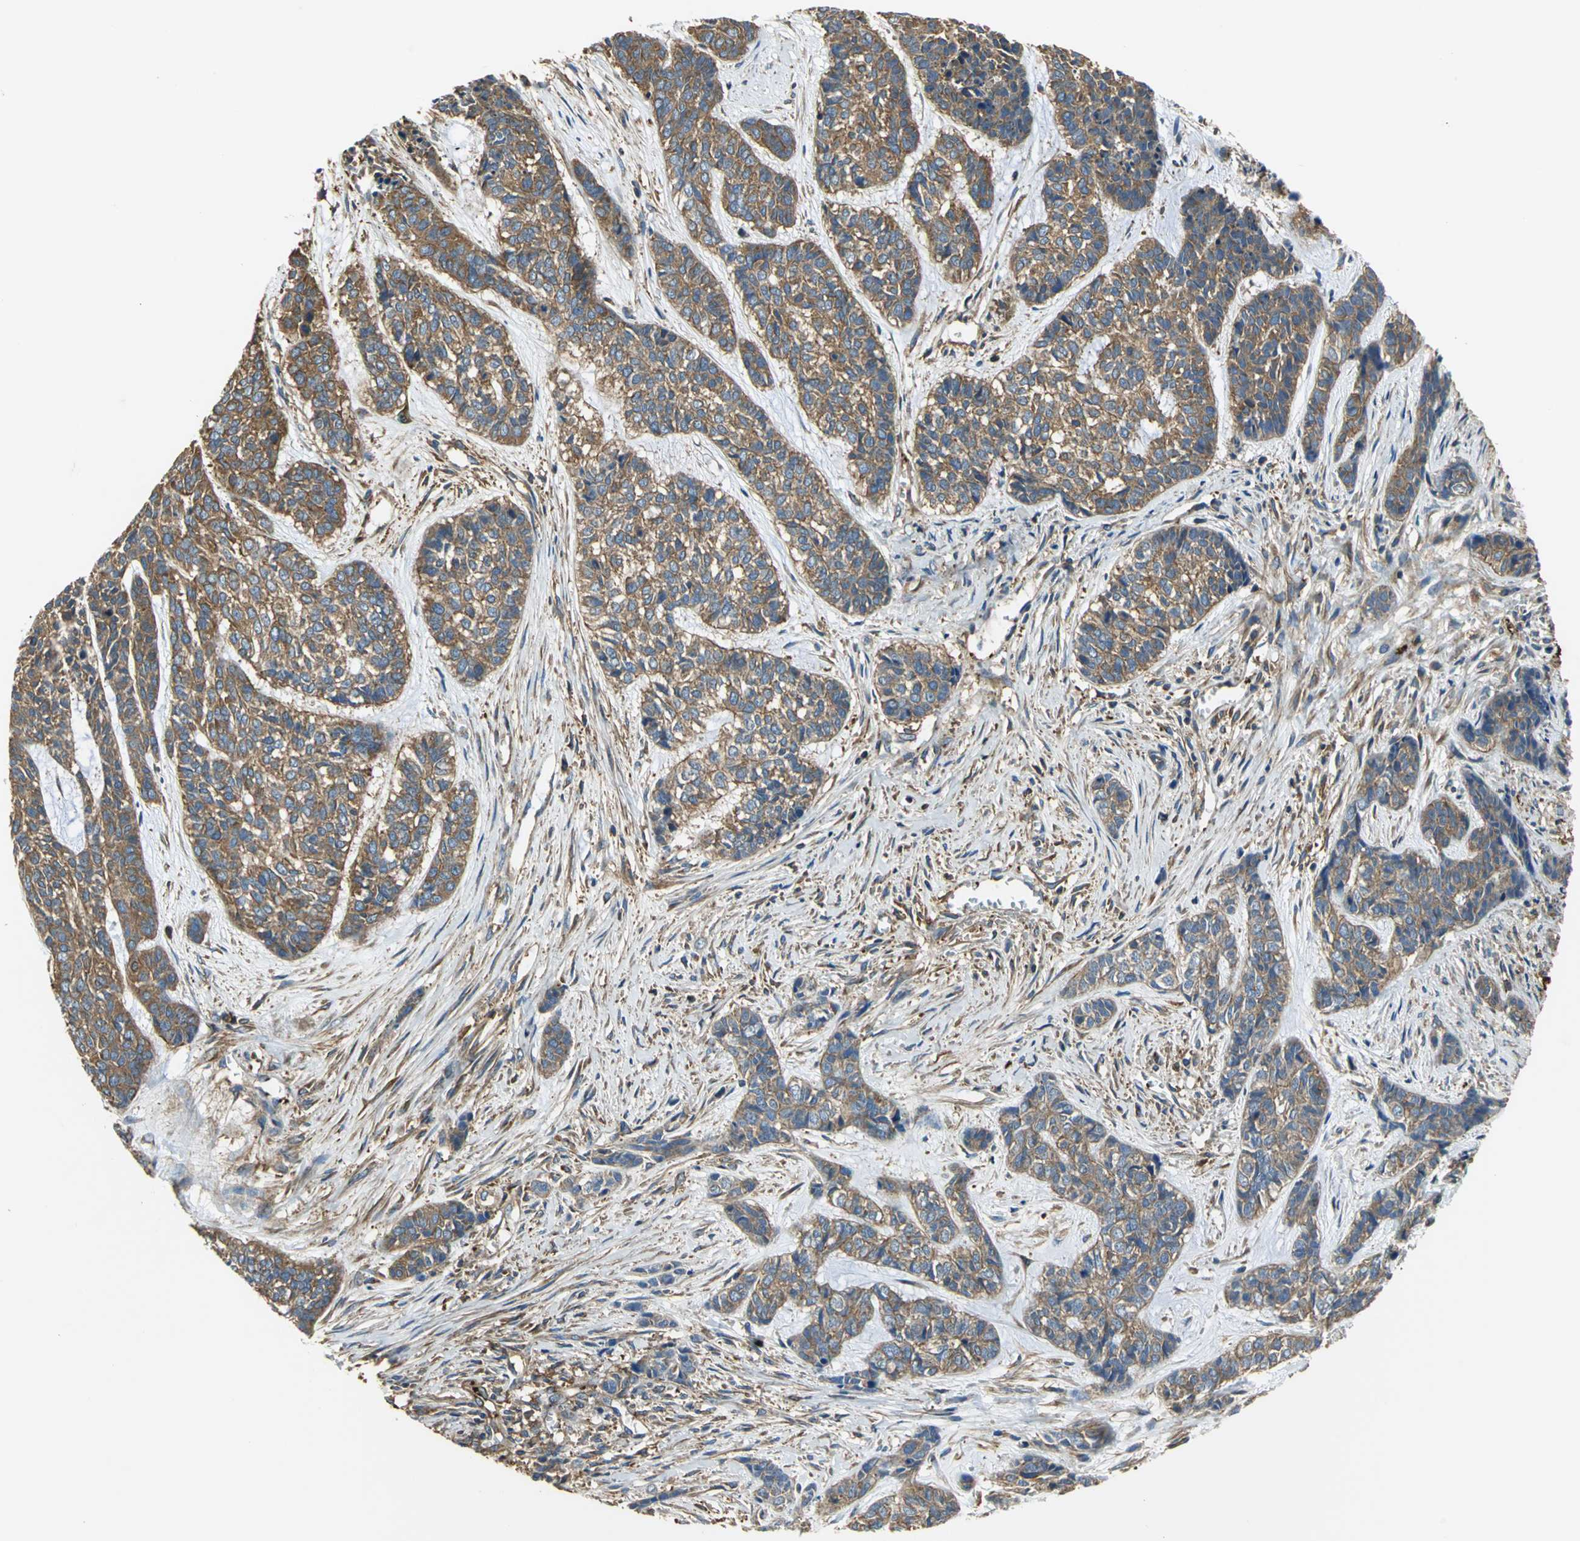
{"staining": {"intensity": "moderate", "quantity": ">75%", "location": "cytoplasmic/membranous"}, "tissue": "skin cancer", "cell_type": "Tumor cells", "image_type": "cancer", "snomed": [{"axis": "morphology", "description": "Basal cell carcinoma"}, {"axis": "topography", "description": "Skin"}], "caption": "This histopathology image exhibits skin basal cell carcinoma stained with immunohistochemistry (IHC) to label a protein in brown. The cytoplasmic/membranous of tumor cells show moderate positivity for the protein. Nuclei are counter-stained blue.", "gene": "TLN1", "patient": {"sex": "female", "age": 64}}